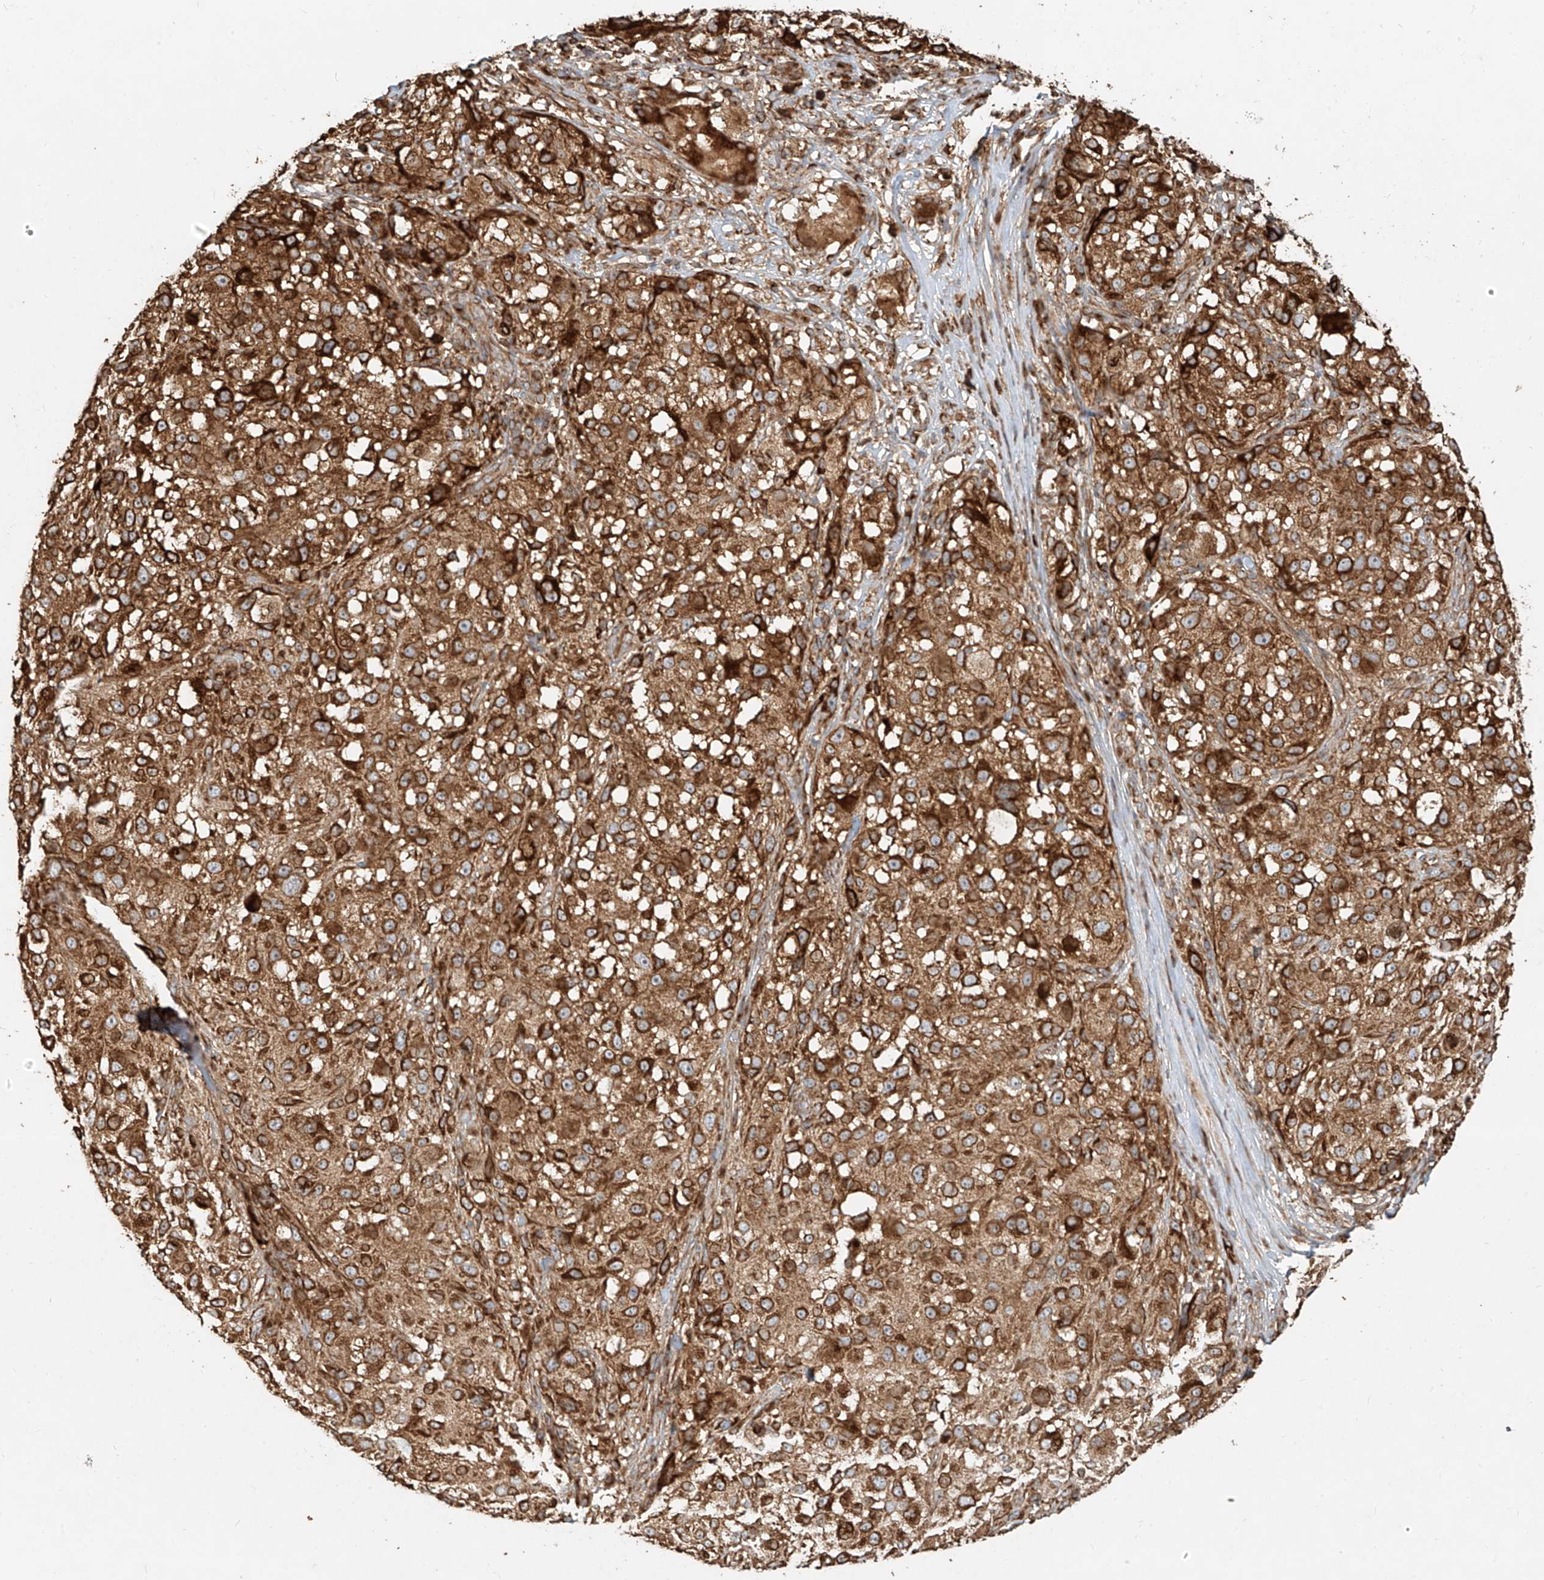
{"staining": {"intensity": "strong", "quantity": ">75%", "location": "cytoplasmic/membranous"}, "tissue": "melanoma", "cell_type": "Tumor cells", "image_type": "cancer", "snomed": [{"axis": "morphology", "description": "Necrosis, NOS"}, {"axis": "morphology", "description": "Malignant melanoma, NOS"}, {"axis": "topography", "description": "Skin"}], "caption": "Immunohistochemistry of human malignant melanoma reveals high levels of strong cytoplasmic/membranous expression in about >75% of tumor cells. (Brightfield microscopy of DAB IHC at high magnification).", "gene": "EFNB1", "patient": {"sex": "female", "age": 87}}